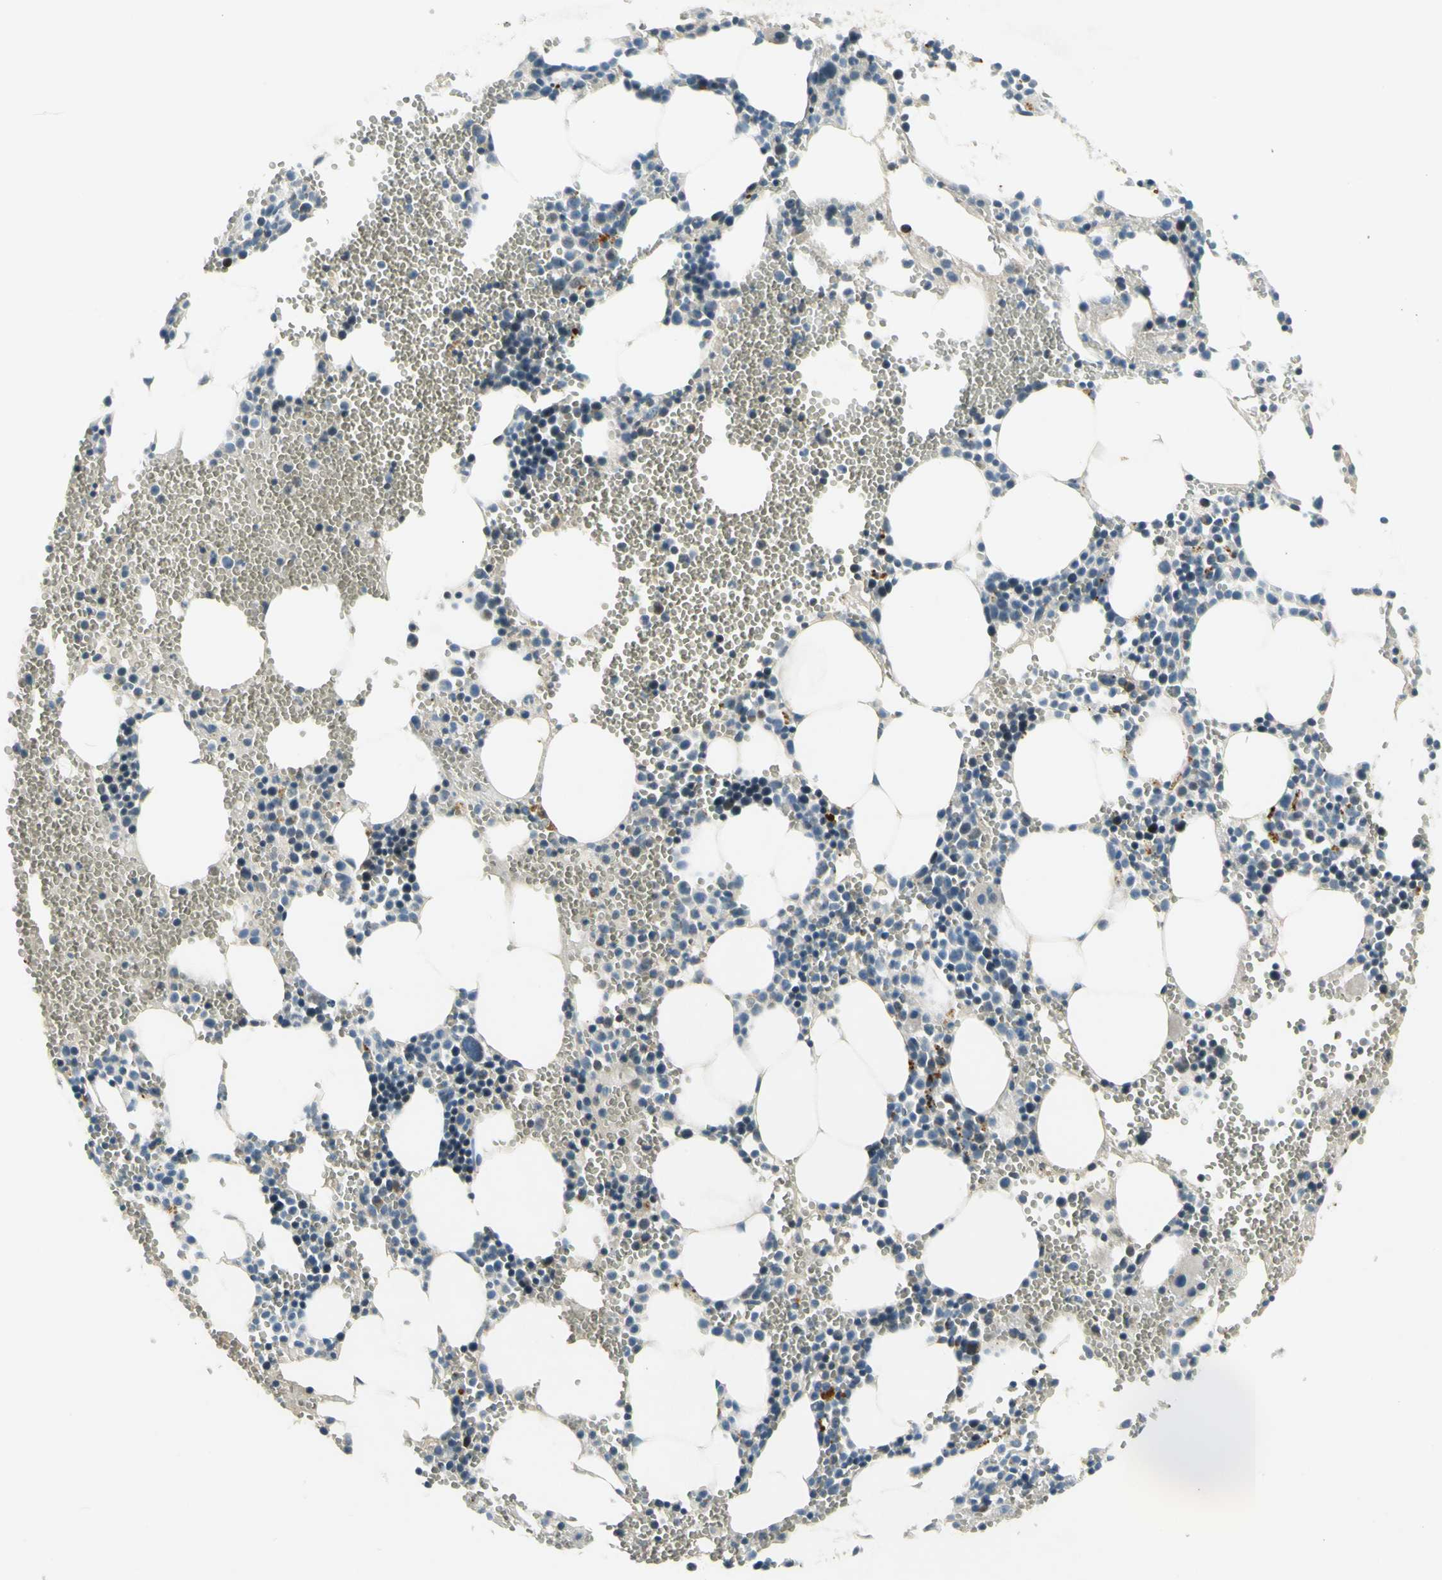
{"staining": {"intensity": "negative", "quantity": "none", "location": "none"}, "tissue": "bone marrow", "cell_type": "Hematopoietic cells", "image_type": "normal", "snomed": [{"axis": "morphology", "description": "Normal tissue, NOS"}, {"axis": "morphology", "description": "Inflammation, NOS"}, {"axis": "topography", "description": "Bone marrow"}], "caption": "Hematopoietic cells show no significant expression in benign bone marrow. Brightfield microscopy of immunohistochemistry stained with DAB (3,3'-diaminobenzidine) (brown) and hematoxylin (blue), captured at high magnification.", "gene": "NPHP3", "patient": {"sex": "male", "age": 42}}